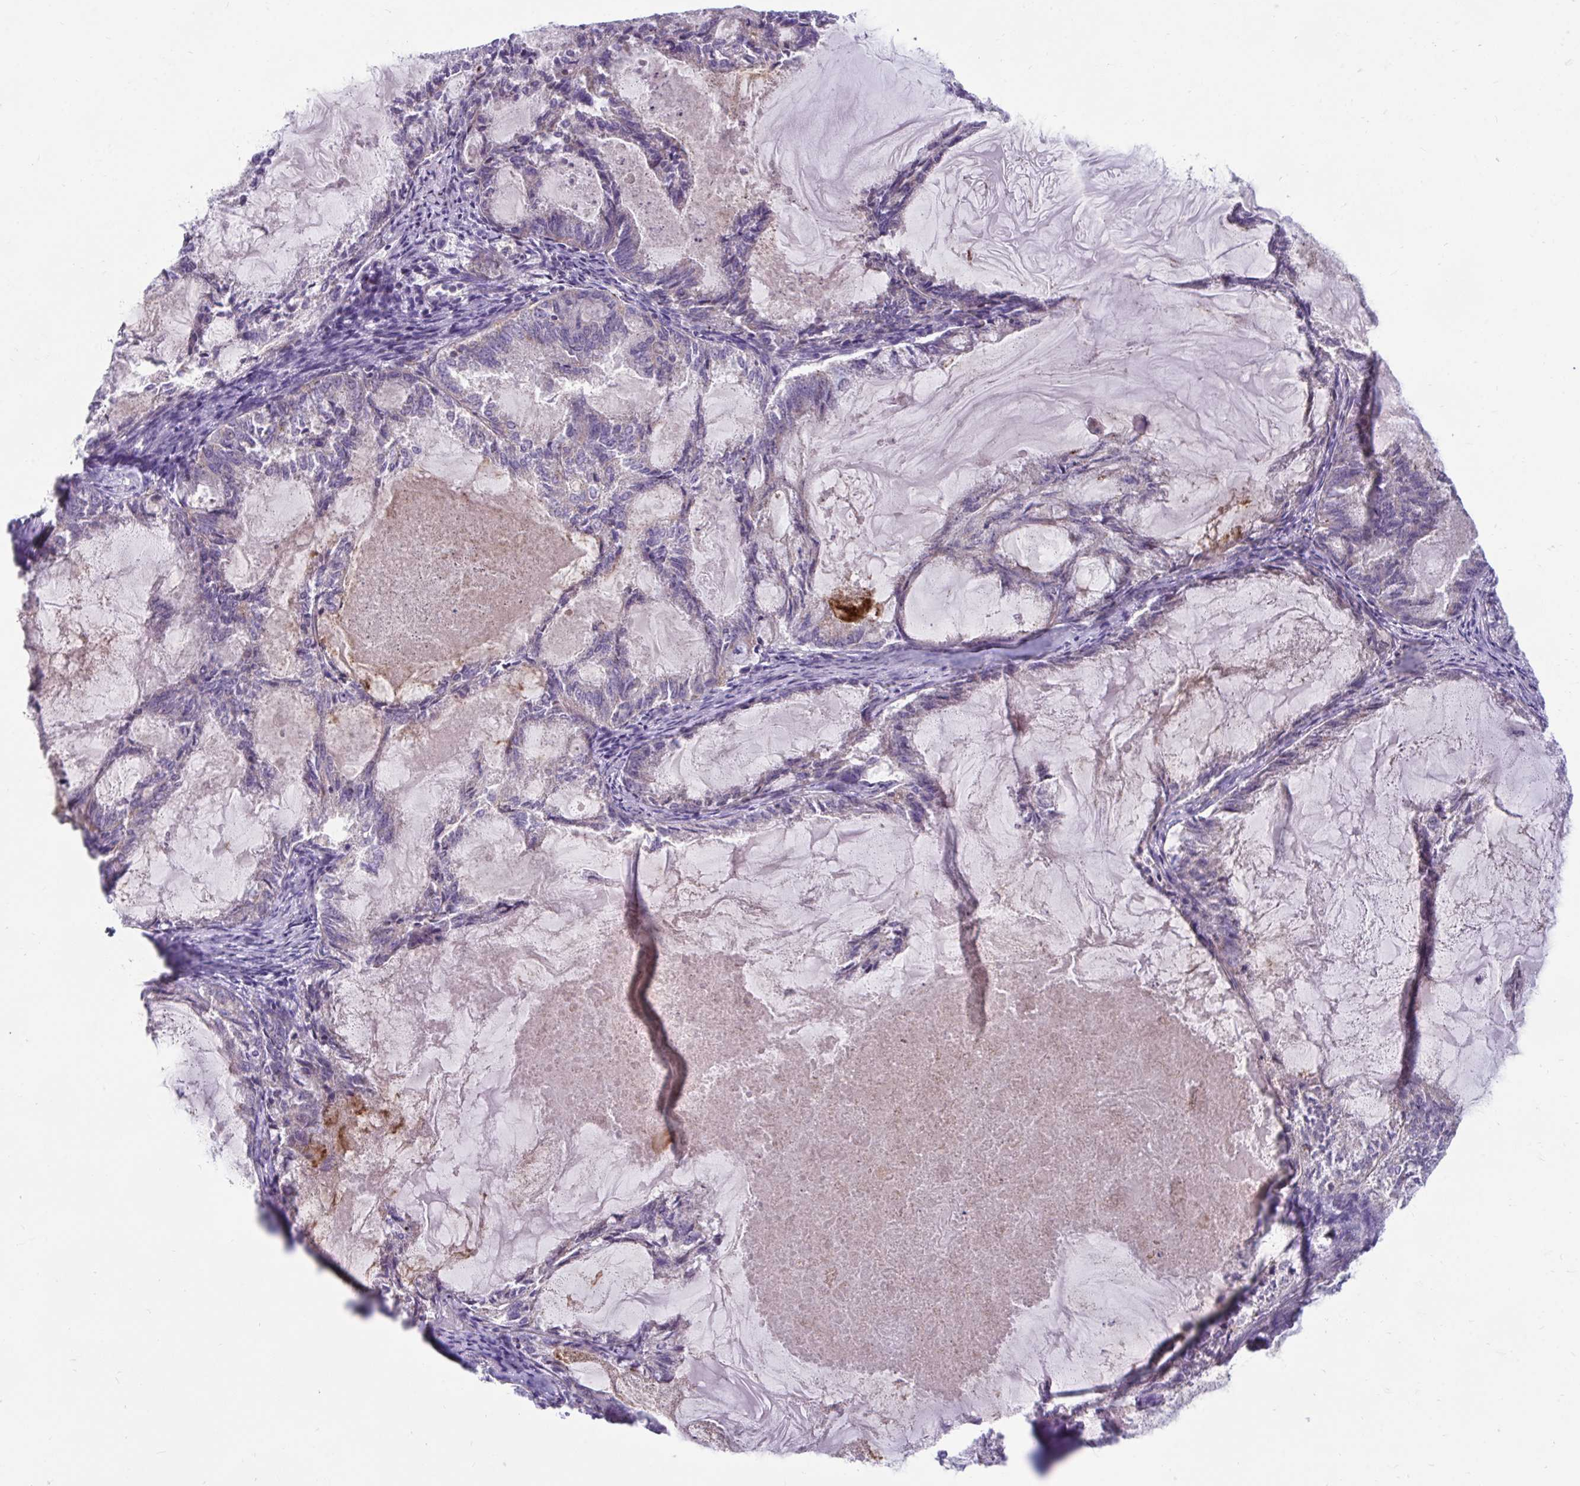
{"staining": {"intensity": "weak", "quantity": "<25%", "location": "cytoplasmic/membranous"}, "tissue": "endometrial cancer", "cell_type": "Tumor cells", "image_type": "cancer", "snomed": [{"axis": "morphology", "description": "Adenocarcinoma, NOS"}, {"axis": "topography", "description": "Endometrium"}], "caption": "Immunohistochemistry of endometrial adenocarcinoma reveals no expression in tumor cells.", "gene": "IST1", "patient": {"sex": "female", "age": 86}}